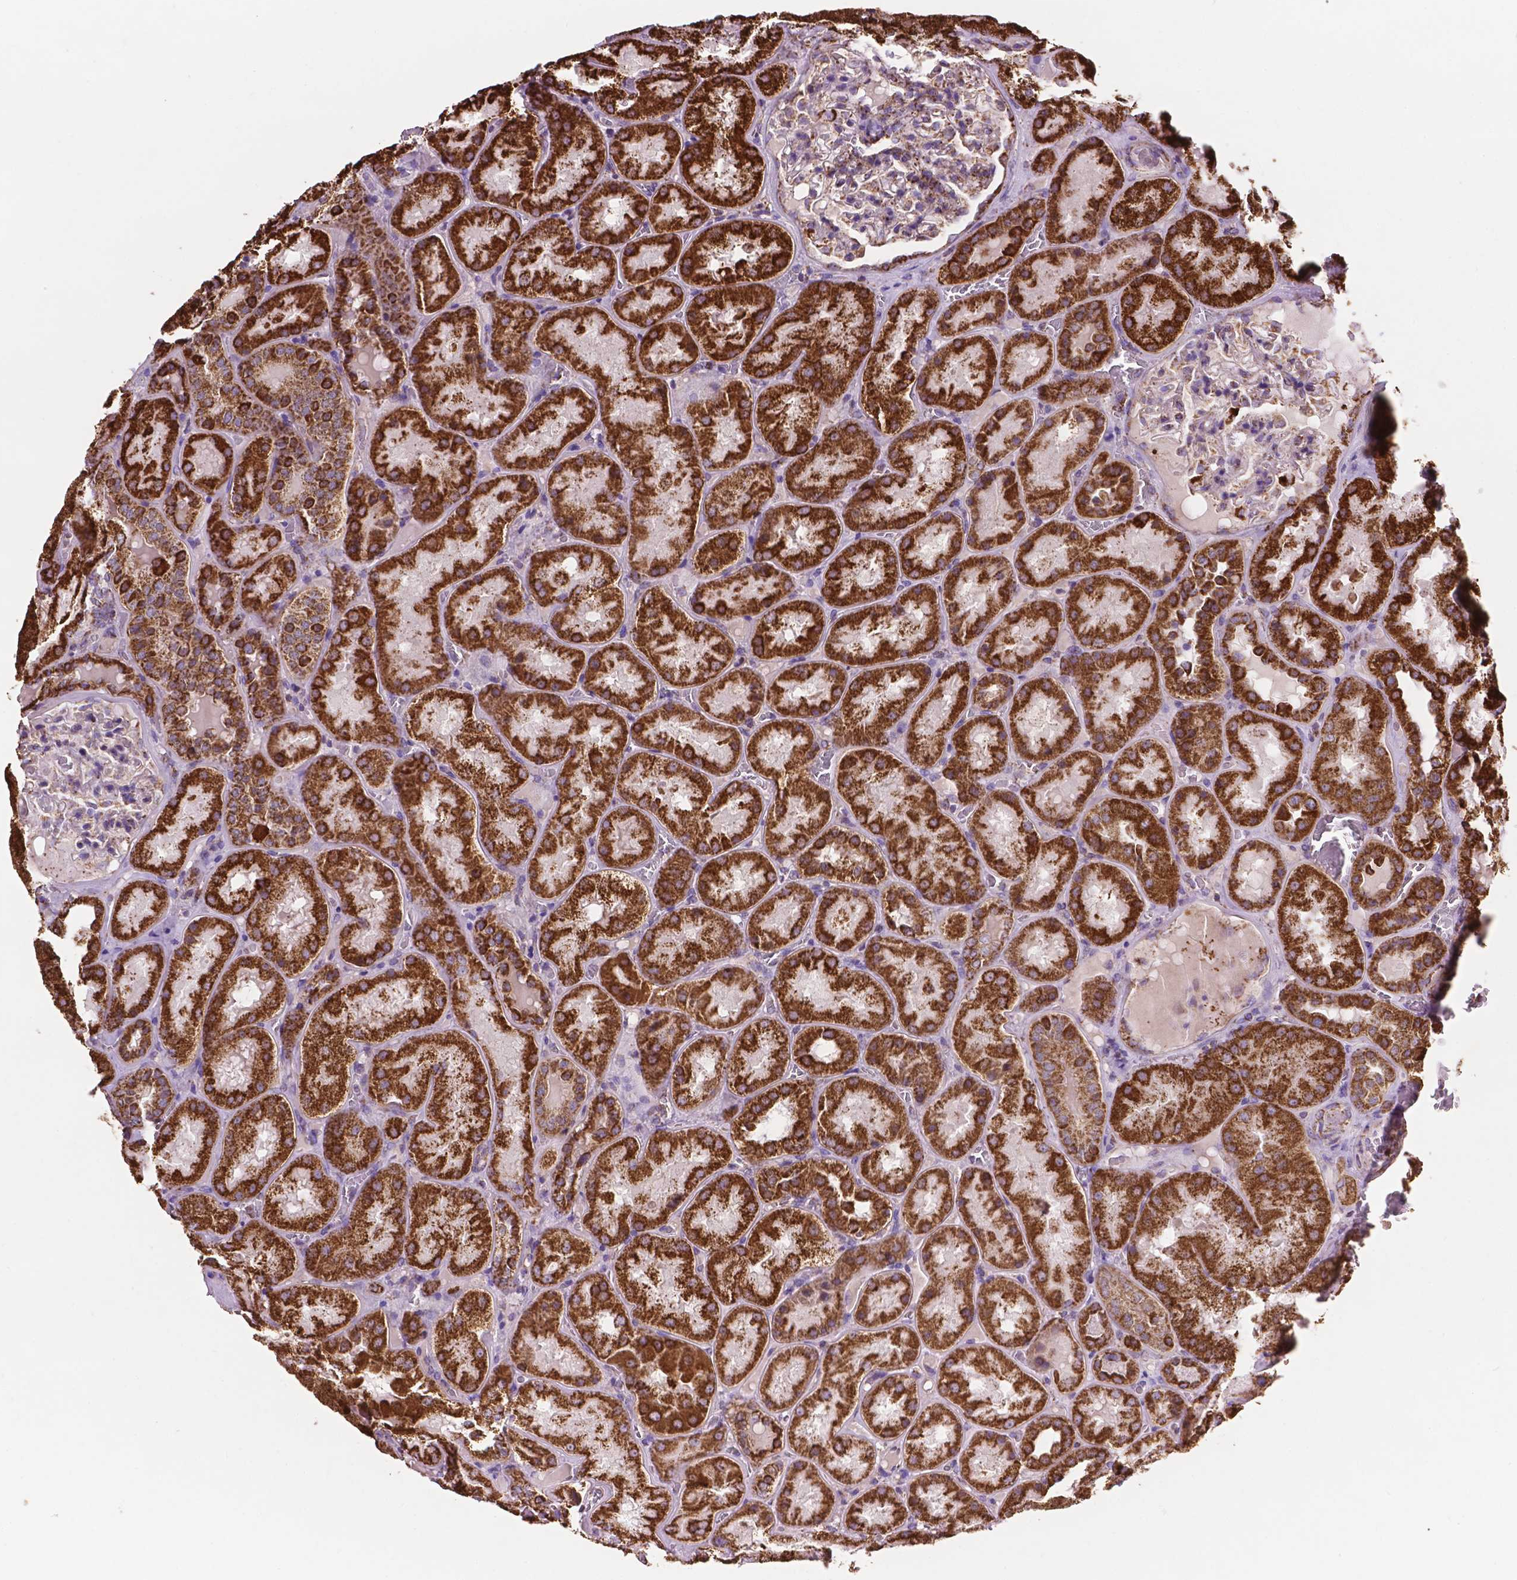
{"staining": {"intensity": "strong", "quantity": "<25%", "location": "cytoplasmic/membranous"}, "tissue": "kidney", "cell_type": "Cells in glomeruli", "image_type": "normal", "snomed": [{"axis": "morphology", "description": "Normal tissue, NOS"}, {"axis": "topography", "description": "Kidney"}], "caption": "A brown stain highlights strong cytoplasmic/membranous positivity of a protein in cells in glomeruli of normal kidney.", "gene": "HSPD1", "patient": {"sex": "male", "age": 73}}